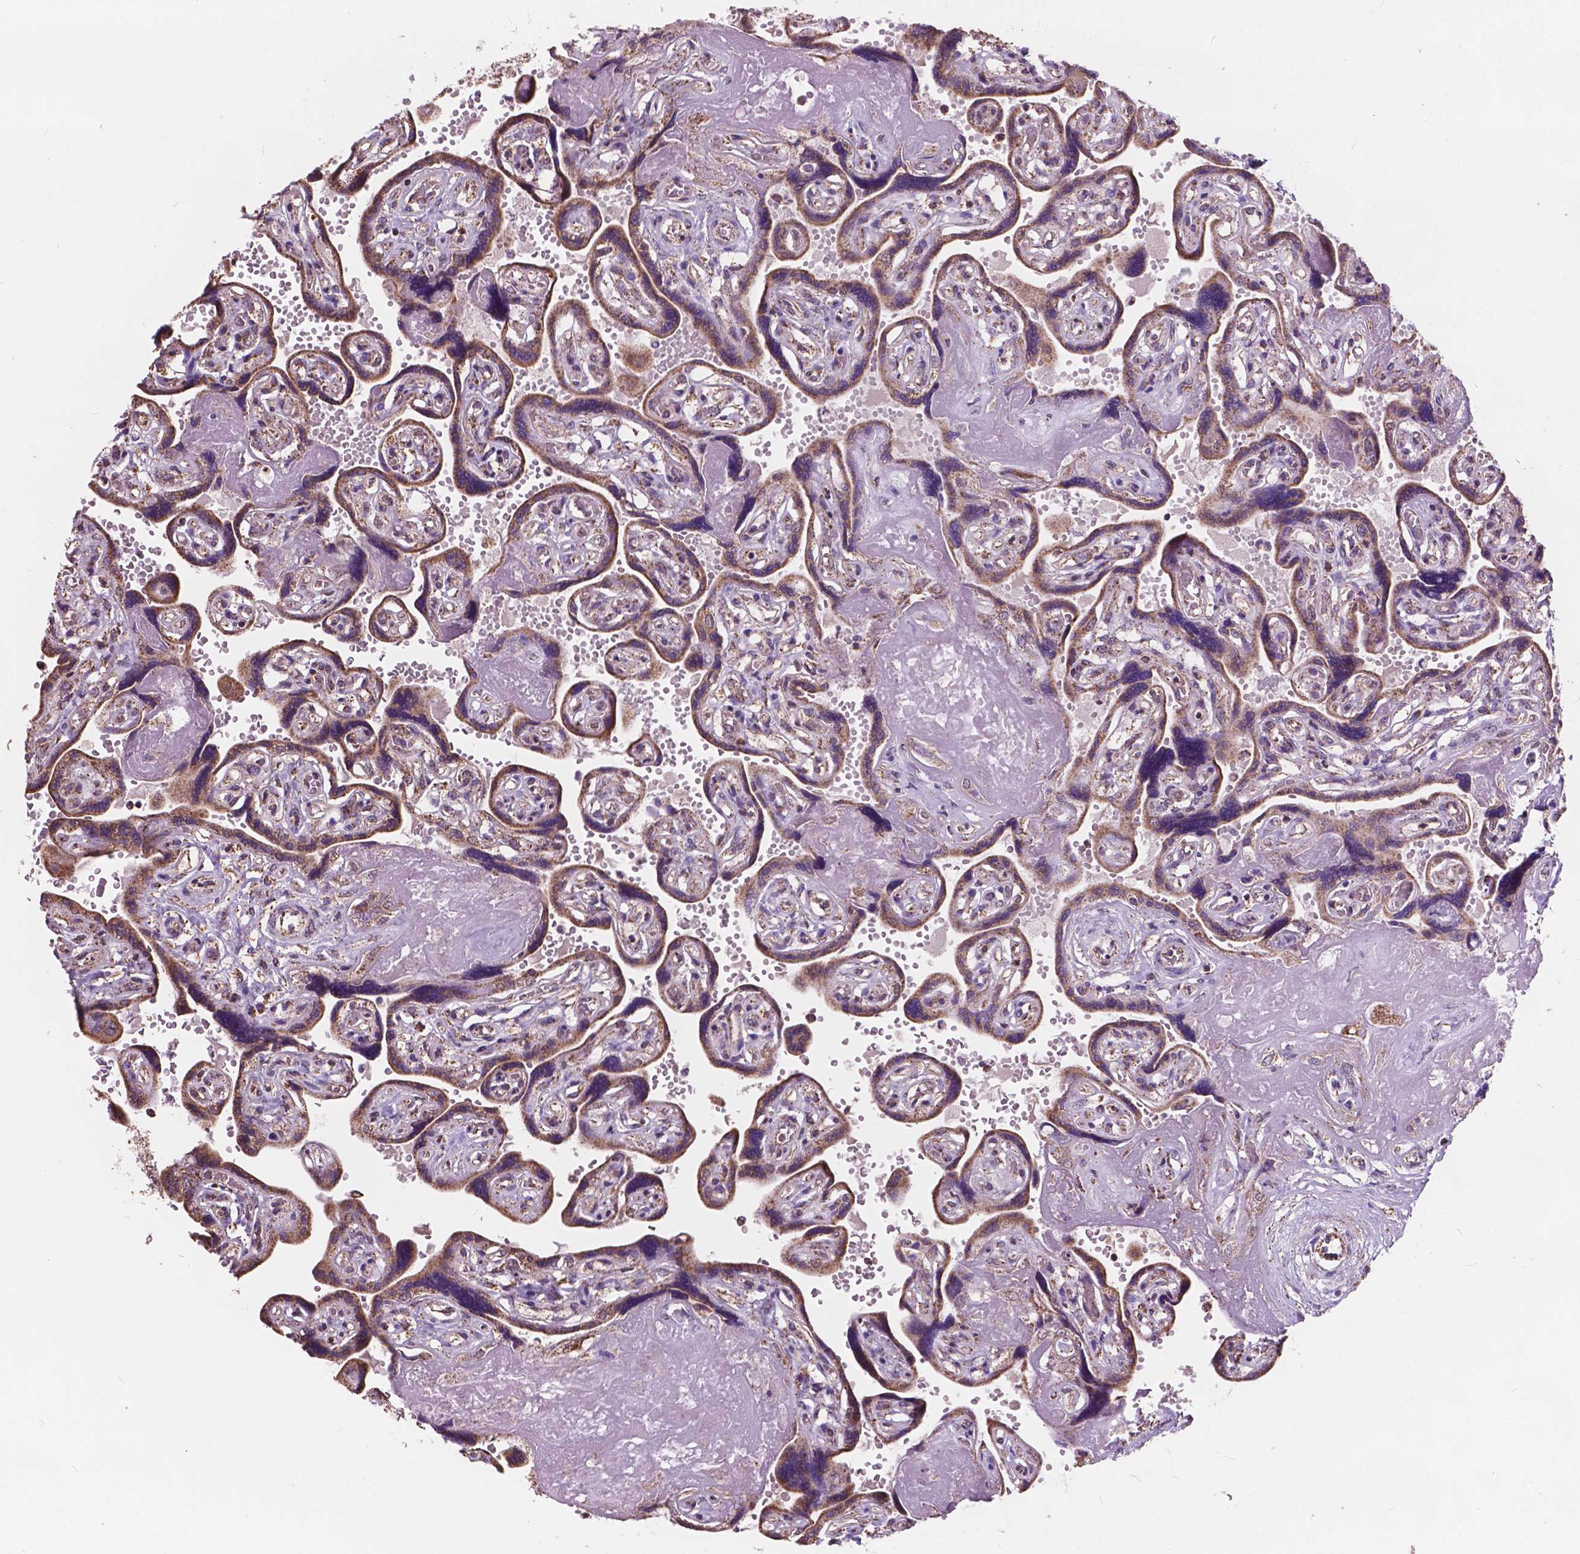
{"staining": {"intensity": "weak", "quantity": ">75%", "location": "cytoplasmic/membranous"}, "tissue": "placenta", "cell_type": "Decidual cells", "image_type": "normal", "snomed": [{"axis": "morphology", "description": "Normal tissue, NOS"}, {"axis": "topography", "description": "Placenta"}], "caption": "This histopathology image exhibits IHC staining of benign human placenta, with low weak cytoplasmic/membranous expression in about >75% of decidual cells.", "gene": "SCOC", "patient": {"sex": "female", "age": 32}}